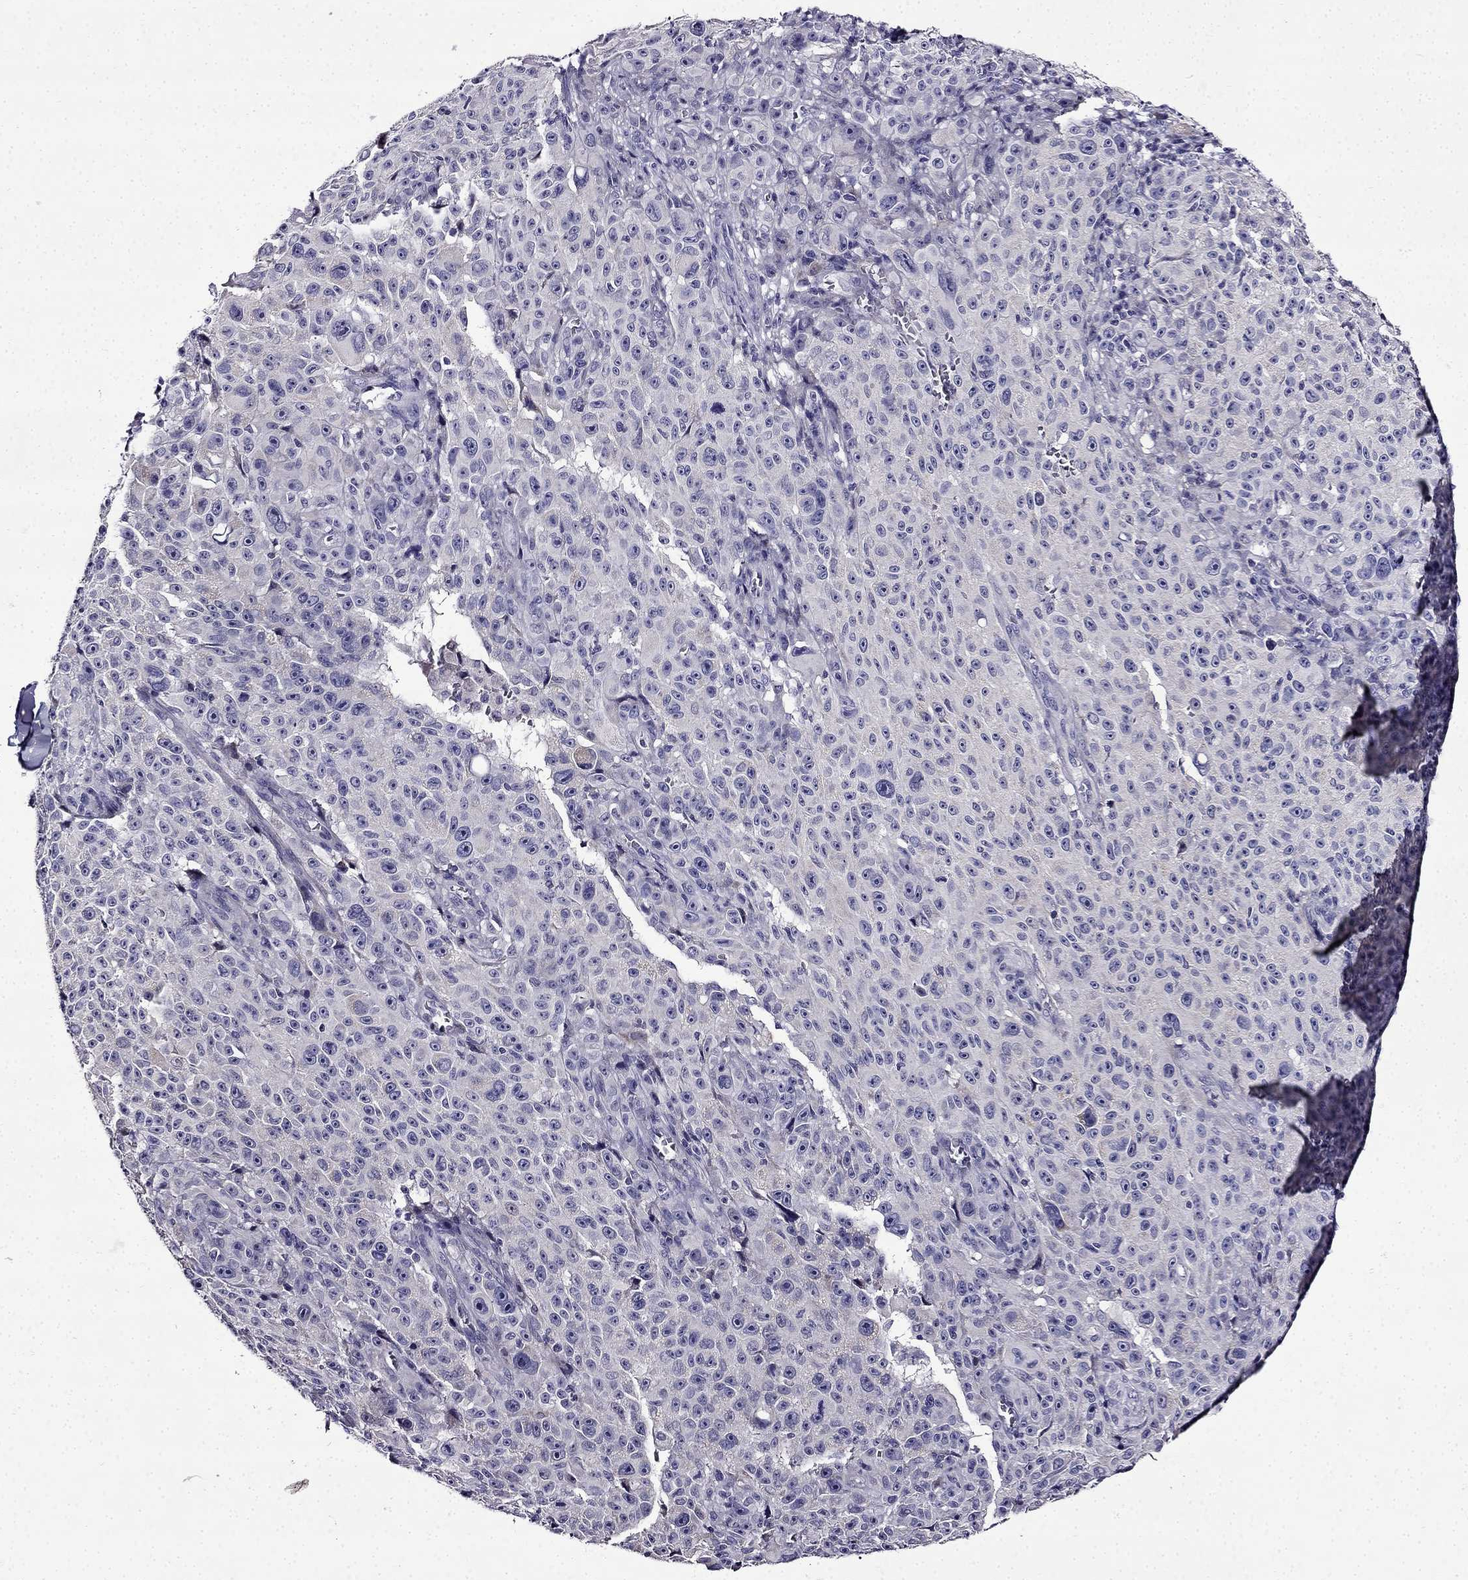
{"staining": {"intensity": "negative", "quantity": "none", "location": "none"}, "tissue": "melanoma", "cell_type": "Tumor cells", "image_type": "cancer", "snomed": [{"axis": "morphology", "description": "Malignant melanoma, NOS"}, {"axis": "topography", "description": "Skin"}], "caption": "The histopathology image reveals no staining of tumor cells in melanoma.", "gene": "TMEM266", "patient": {"sex": "female", "age": 82}}